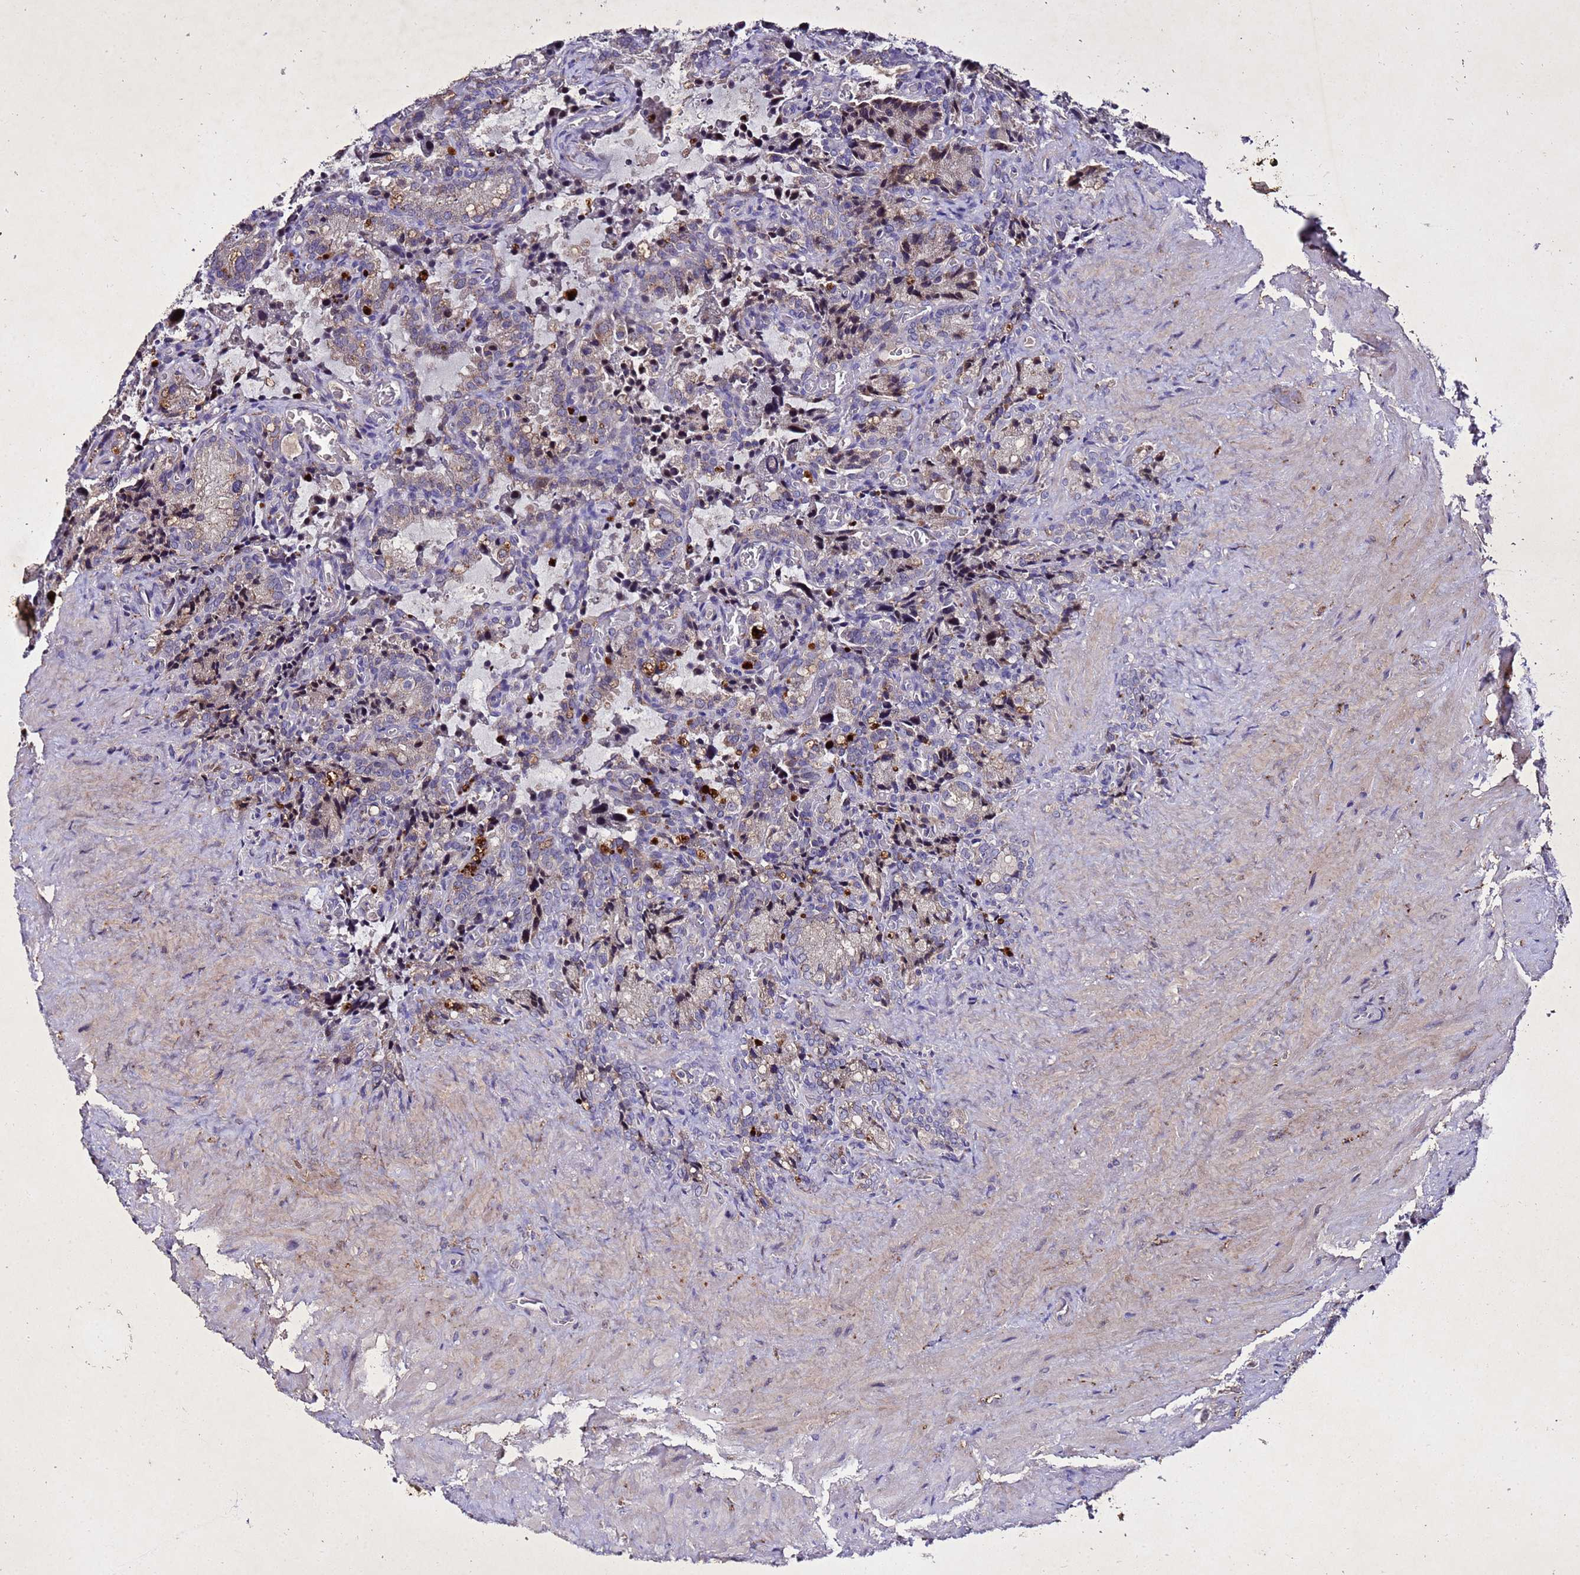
{"staining": {"intensity": "moderate", "quantity": "<25%", "location": "cytoplasmic/membranous,nuclear"}, "tissue": "seminal vesicle", "cell_type": "Glandular cells", "image_type": "normal", "snomed": [{"axis": "morphology", "description": "Normal tissue, NOS"}, {"axis": "topography", "description": "Seminal veicle"}], "caption": "Human seminal vesicle stained for a protein (brown) demonstrates moderate cytoplasmic/membranous,nuclear positive positivity in about <25% of glandular cells.", "gene": "SV2B", "patient": {"sex": "male", "age": 62}}